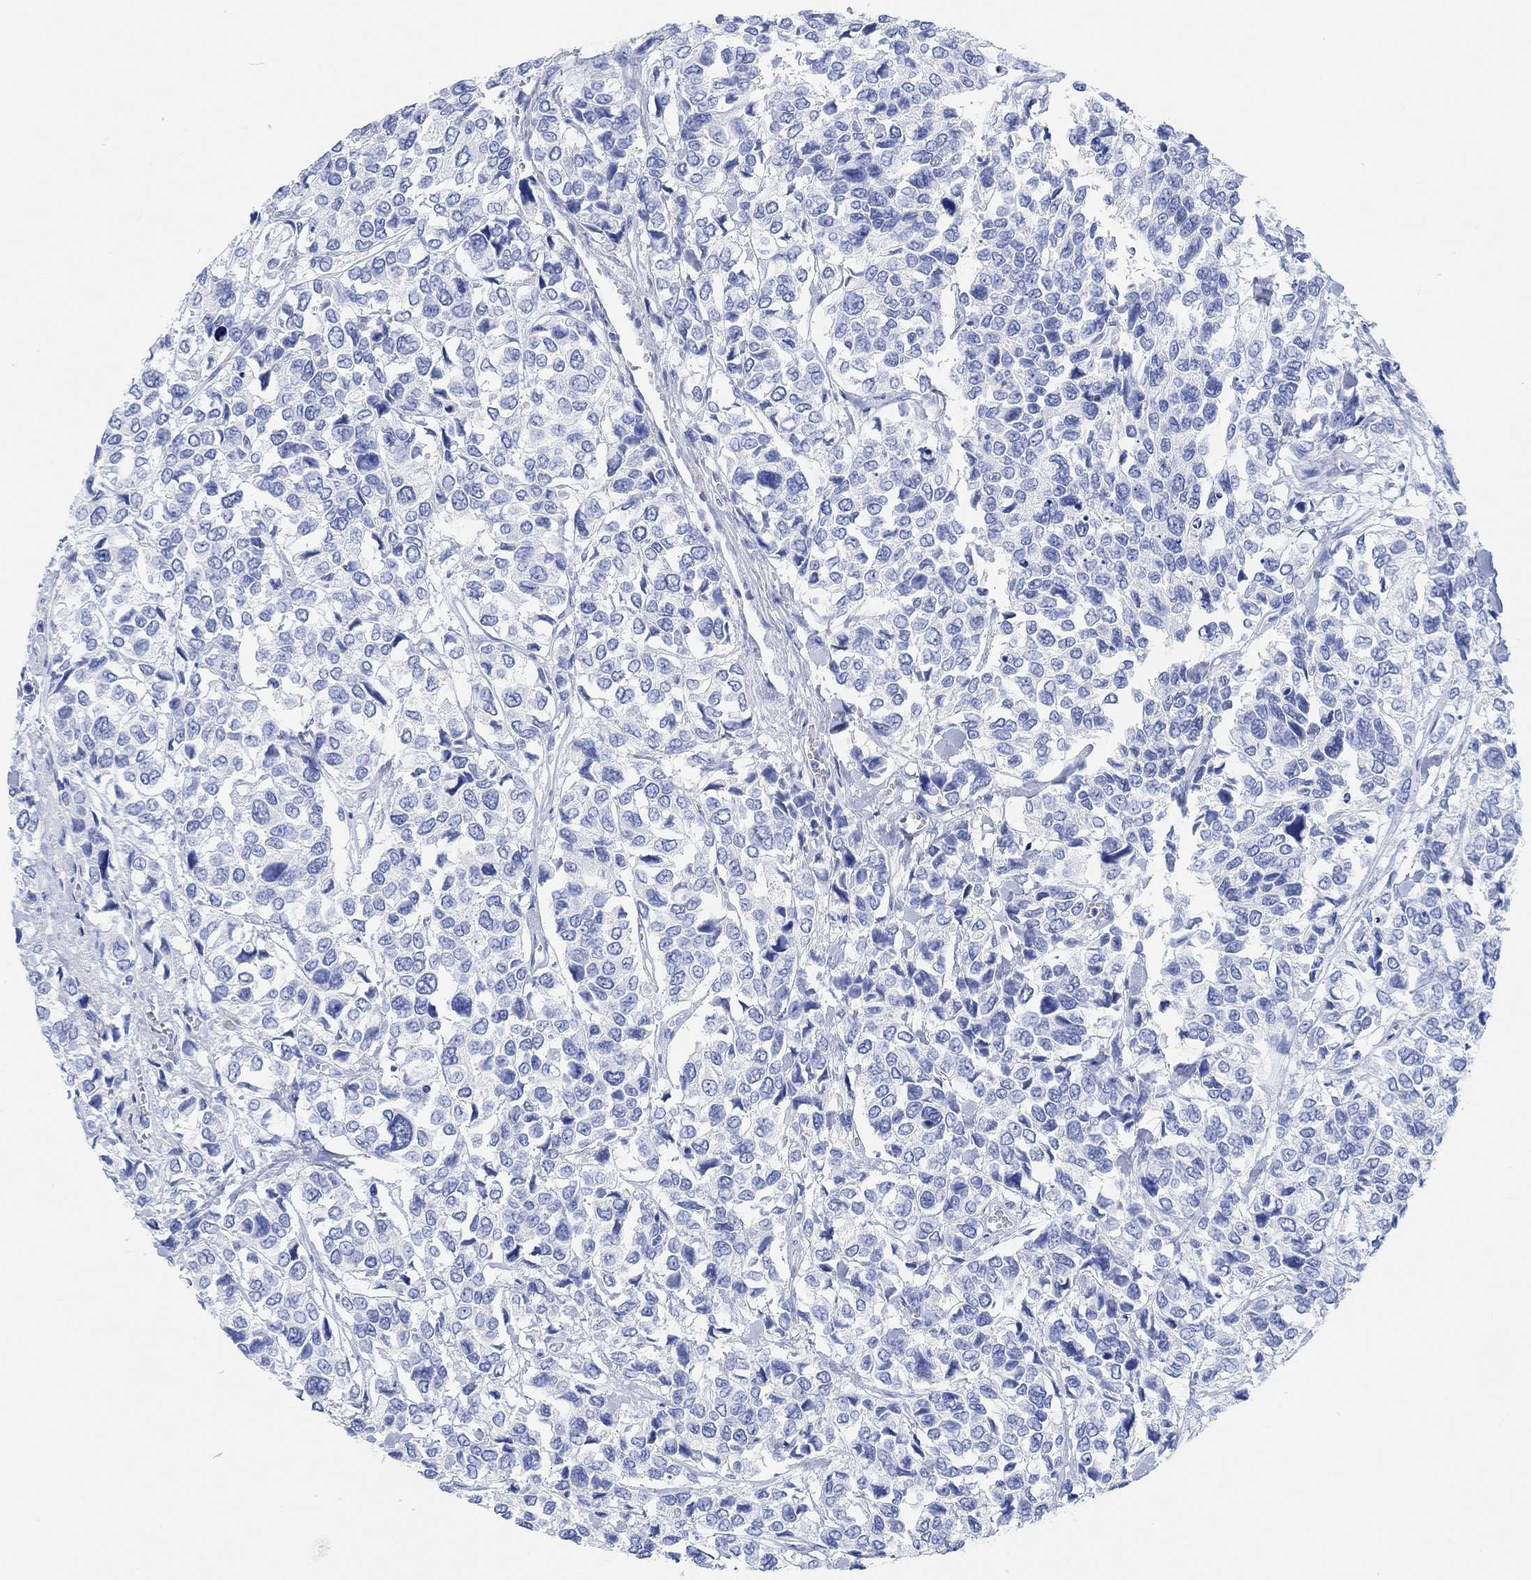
{"staining": {"intensity": "negative", "quantity": "none", "location": "none"}, "tissue": "urothelial cancer", "cell_type": "Tumor cells", "image_type": "cancer", "snomed": [{"axis": "morphology", "description": "Urothelial carcinoma, High grade"}, {"axis": "topography", "description": "Urinary bladder"}], "caption": "Tumor cells show no significant staining in urothelial cancer.", "gene": "ANKRD33", "patient": {"sex": "male", "age": 77}}